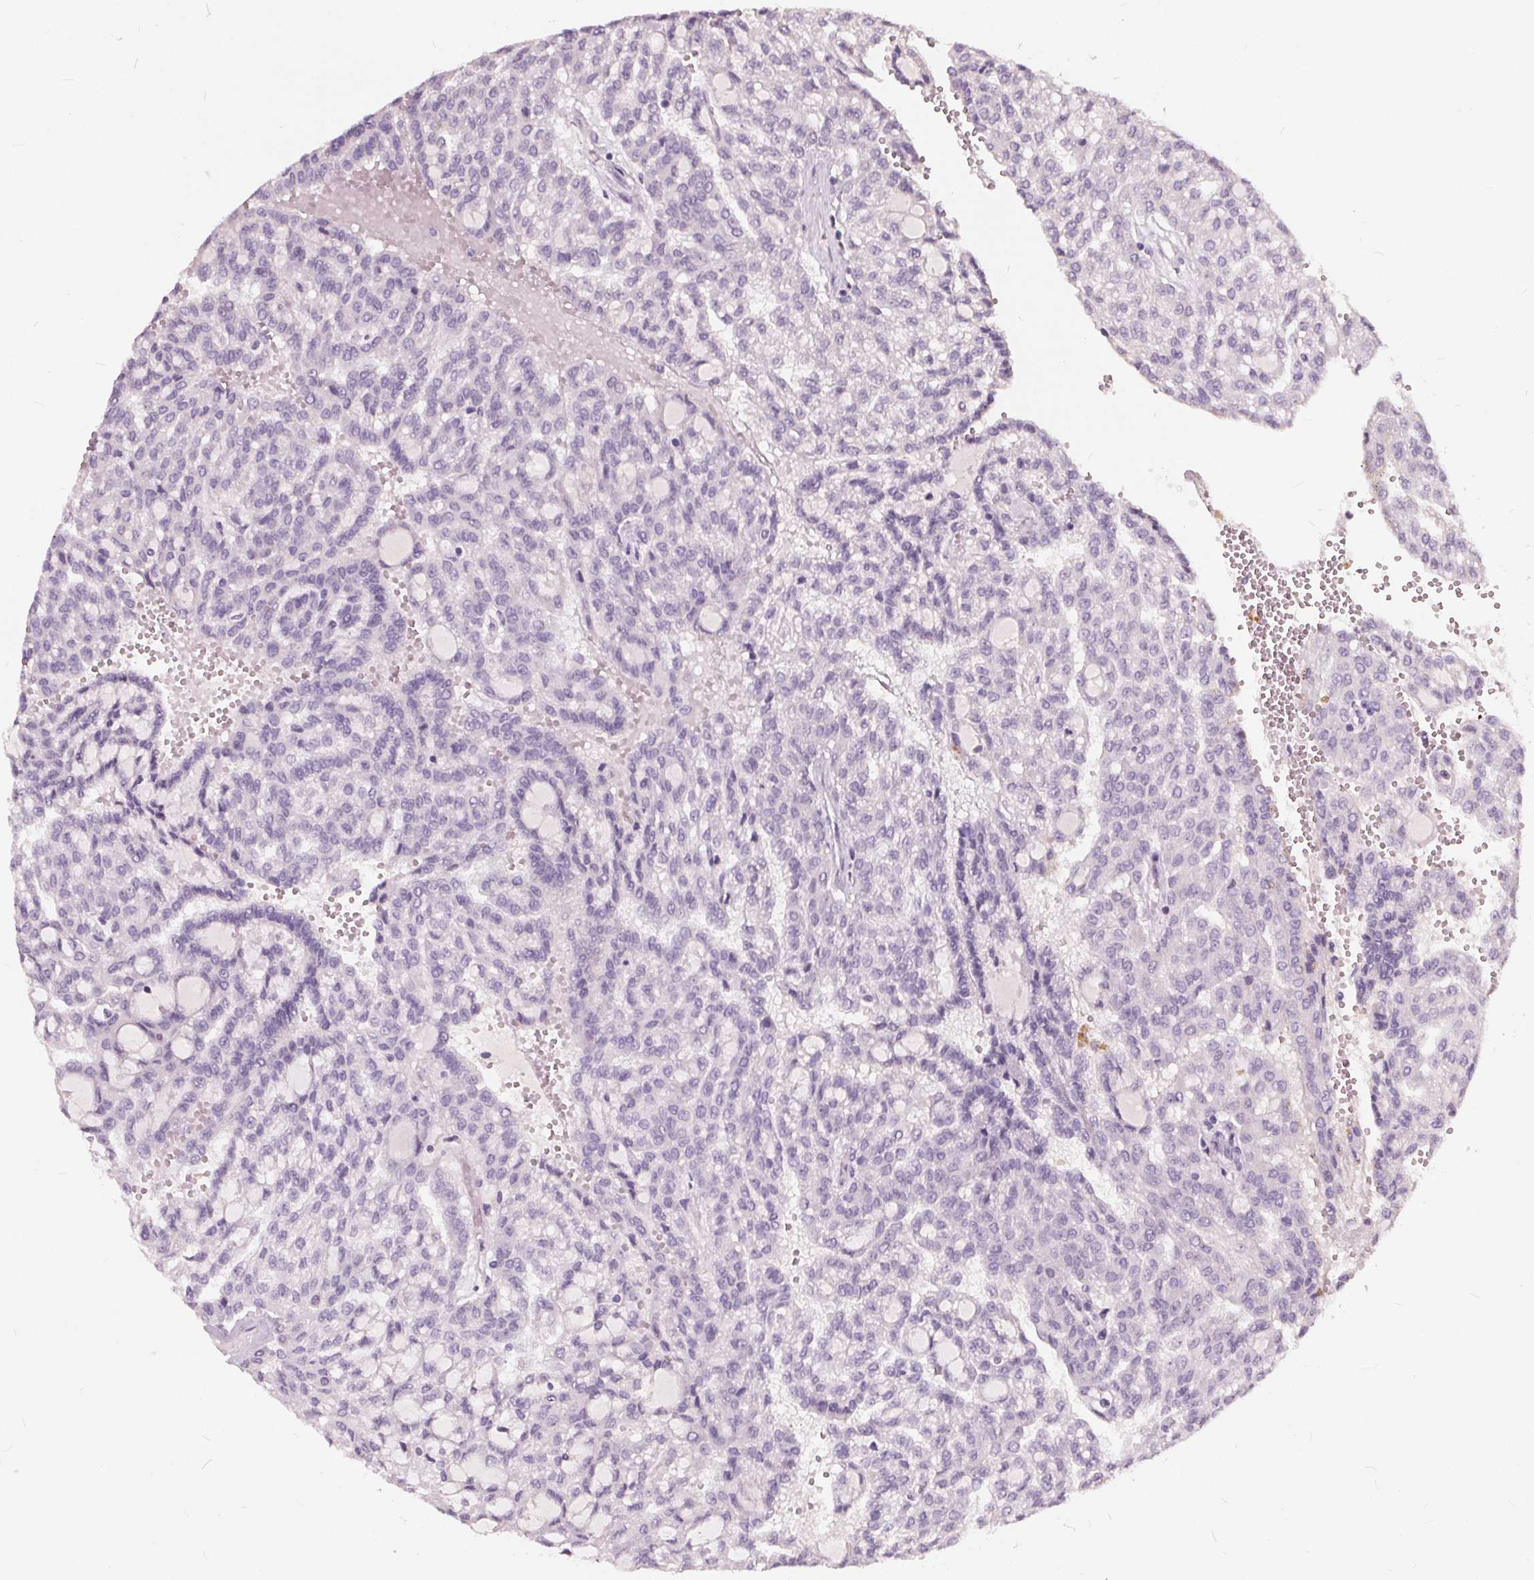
{"staining": {"intensity": "negative", "quantity": "none", "location": "none"}, "tissue": "renal cancer", "cell_type": "Tumor cells", "image_type": "cancer", "snomed": [{"axis": "morphology", "description": "Adenocarcinoma, NOS"}, {"axis": "topography", "description": "Kidney"}], "caption": "High power microscopy image of an IHC micrograph of renal cancer (adenocarcinoma), revealing no significant expression in tumor cells.", "gene": "PLA2G2E", "patient": {"sex": "male", "age": 63}}